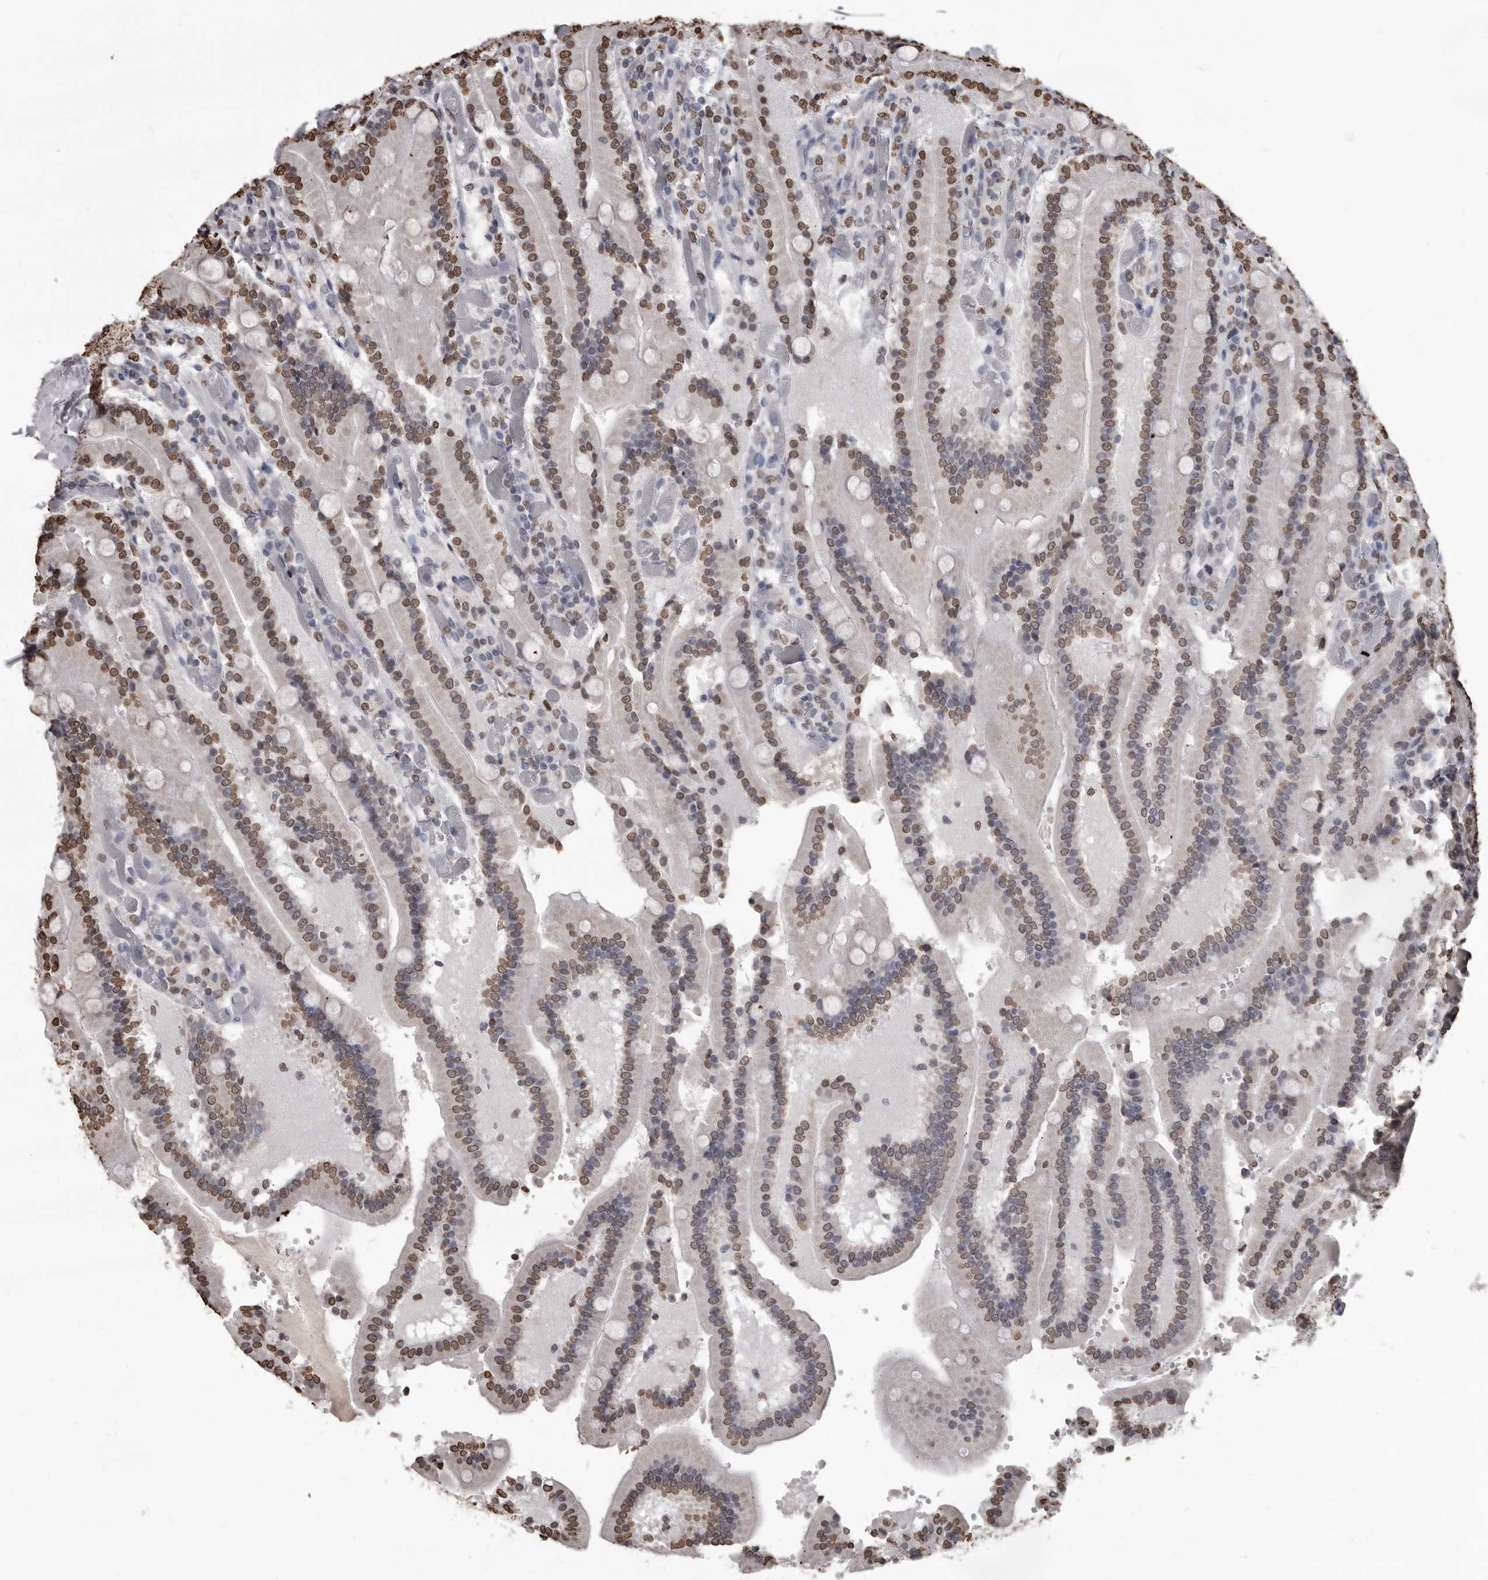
{"staining": {"intensity": "moderate", "quantity": "25%-75%", "location": "nuclear"}, "tissue": "duodenum", "cell_type": "Glandular cells", "image_type": "normal", "snomed": [{"axis": "morphology", "description": "Normal tissue, NOS"}, {"axis": "topography", "description": "Duodenum"}], "caption": "A medium amount of moderate nuclear staining is identified in approximately 25%-75% of glandular cells in benign duodenum. (Stains: DAB (3,3'-diaminobenzidine) in brown, nuclei in blue, Microscopy: brightfield microscopy at high magnification).", "gene": "AHR", "patient": {"sex": "female", "age": 62}}